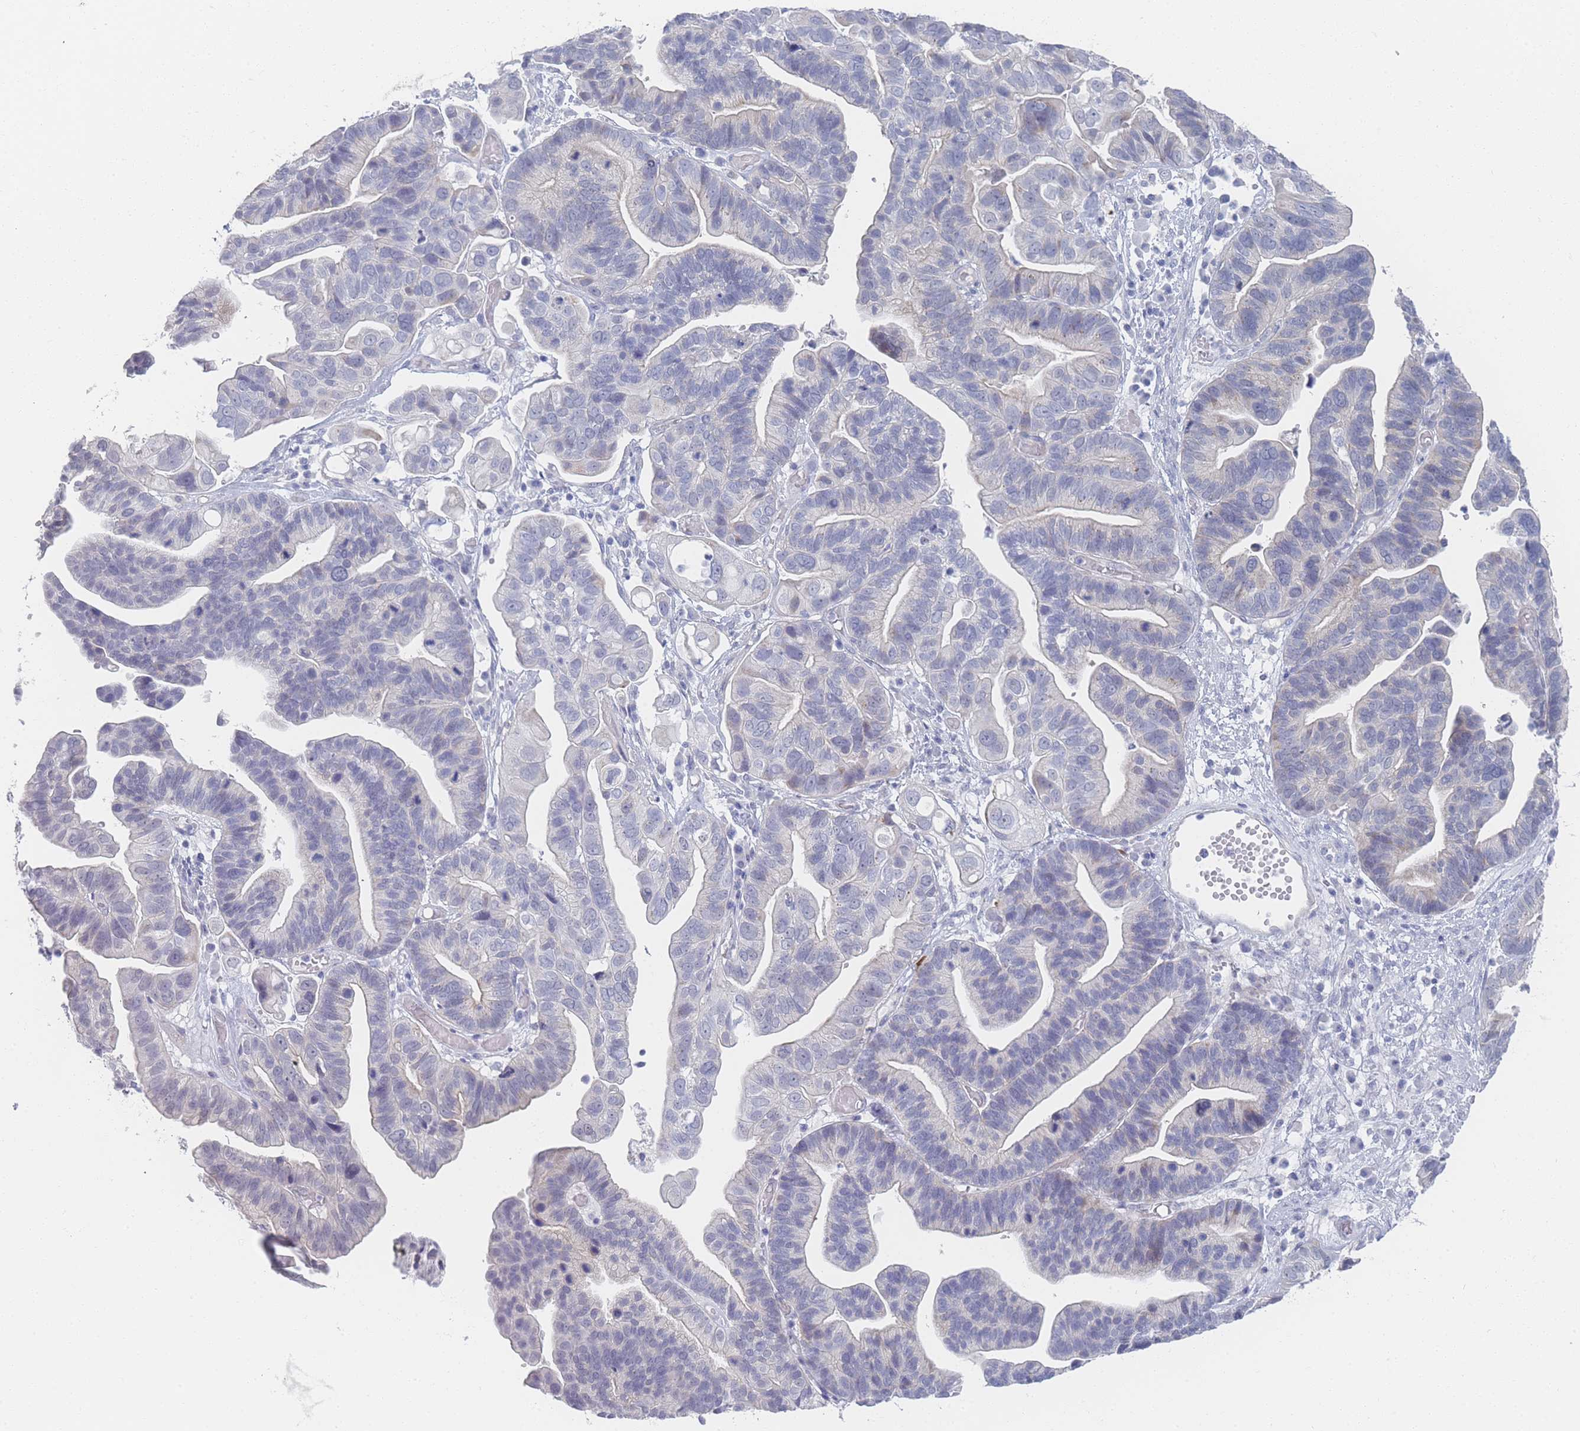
{"staining": {"intensity": "negative", "quantity": "none", "location": "none"}, "tissue": "ovarian cancer", "cell_type": "Tumor cells", "image_type": "cancer", "snomed": [{"axis": "morphology", "description": "Cystadenocarcinoma, serous, NOS"}, {"axis": "topography", "description": "Ovary"}], "caption": "Micrograph shows no significant protein staining in tumor cells of serous cystadenocarcinoma (ovarian).", "gene": "IMPG1", "patient": {"sex": "female", "age": 56}}